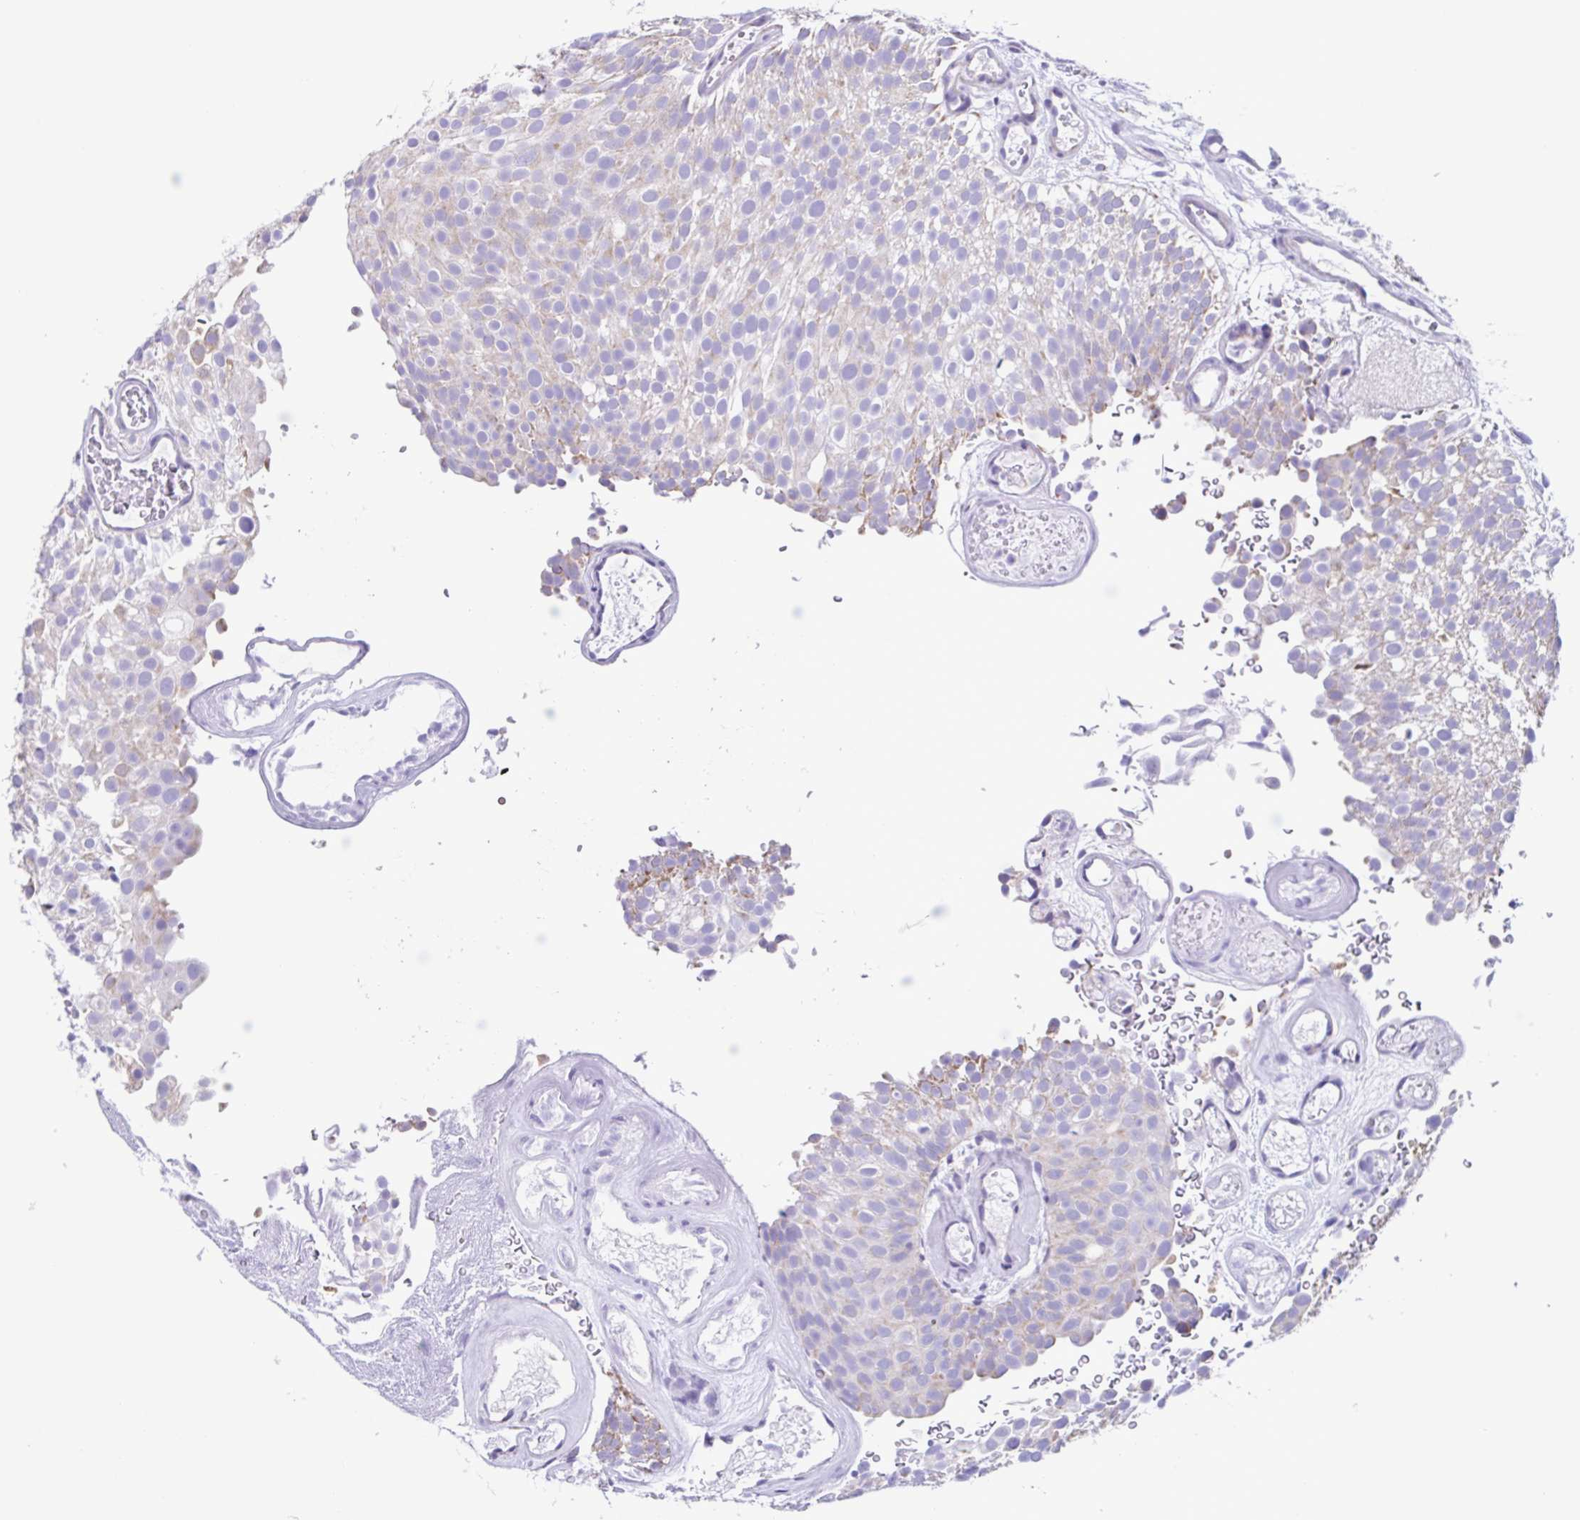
{"staining": {"intensity": "weak", "quantity": "<25%", "location": "cytoplasmic/membranous"}, "tissue": "urothelial cancer", "cell_type": "Tumor cells", "image_type": "cancer", "snomed": [{"axis": "morphology", "description": "Urothelial carcinoma, Low grade"}, {"axis": "topography", "description": "Urinary bladder"}], "caption": "The micrograph demonstrates no significant staining in tumor cells of urothelial cancer.", "gene": "ACTRT3", "patient": {"sex": "male", "age": 78}}